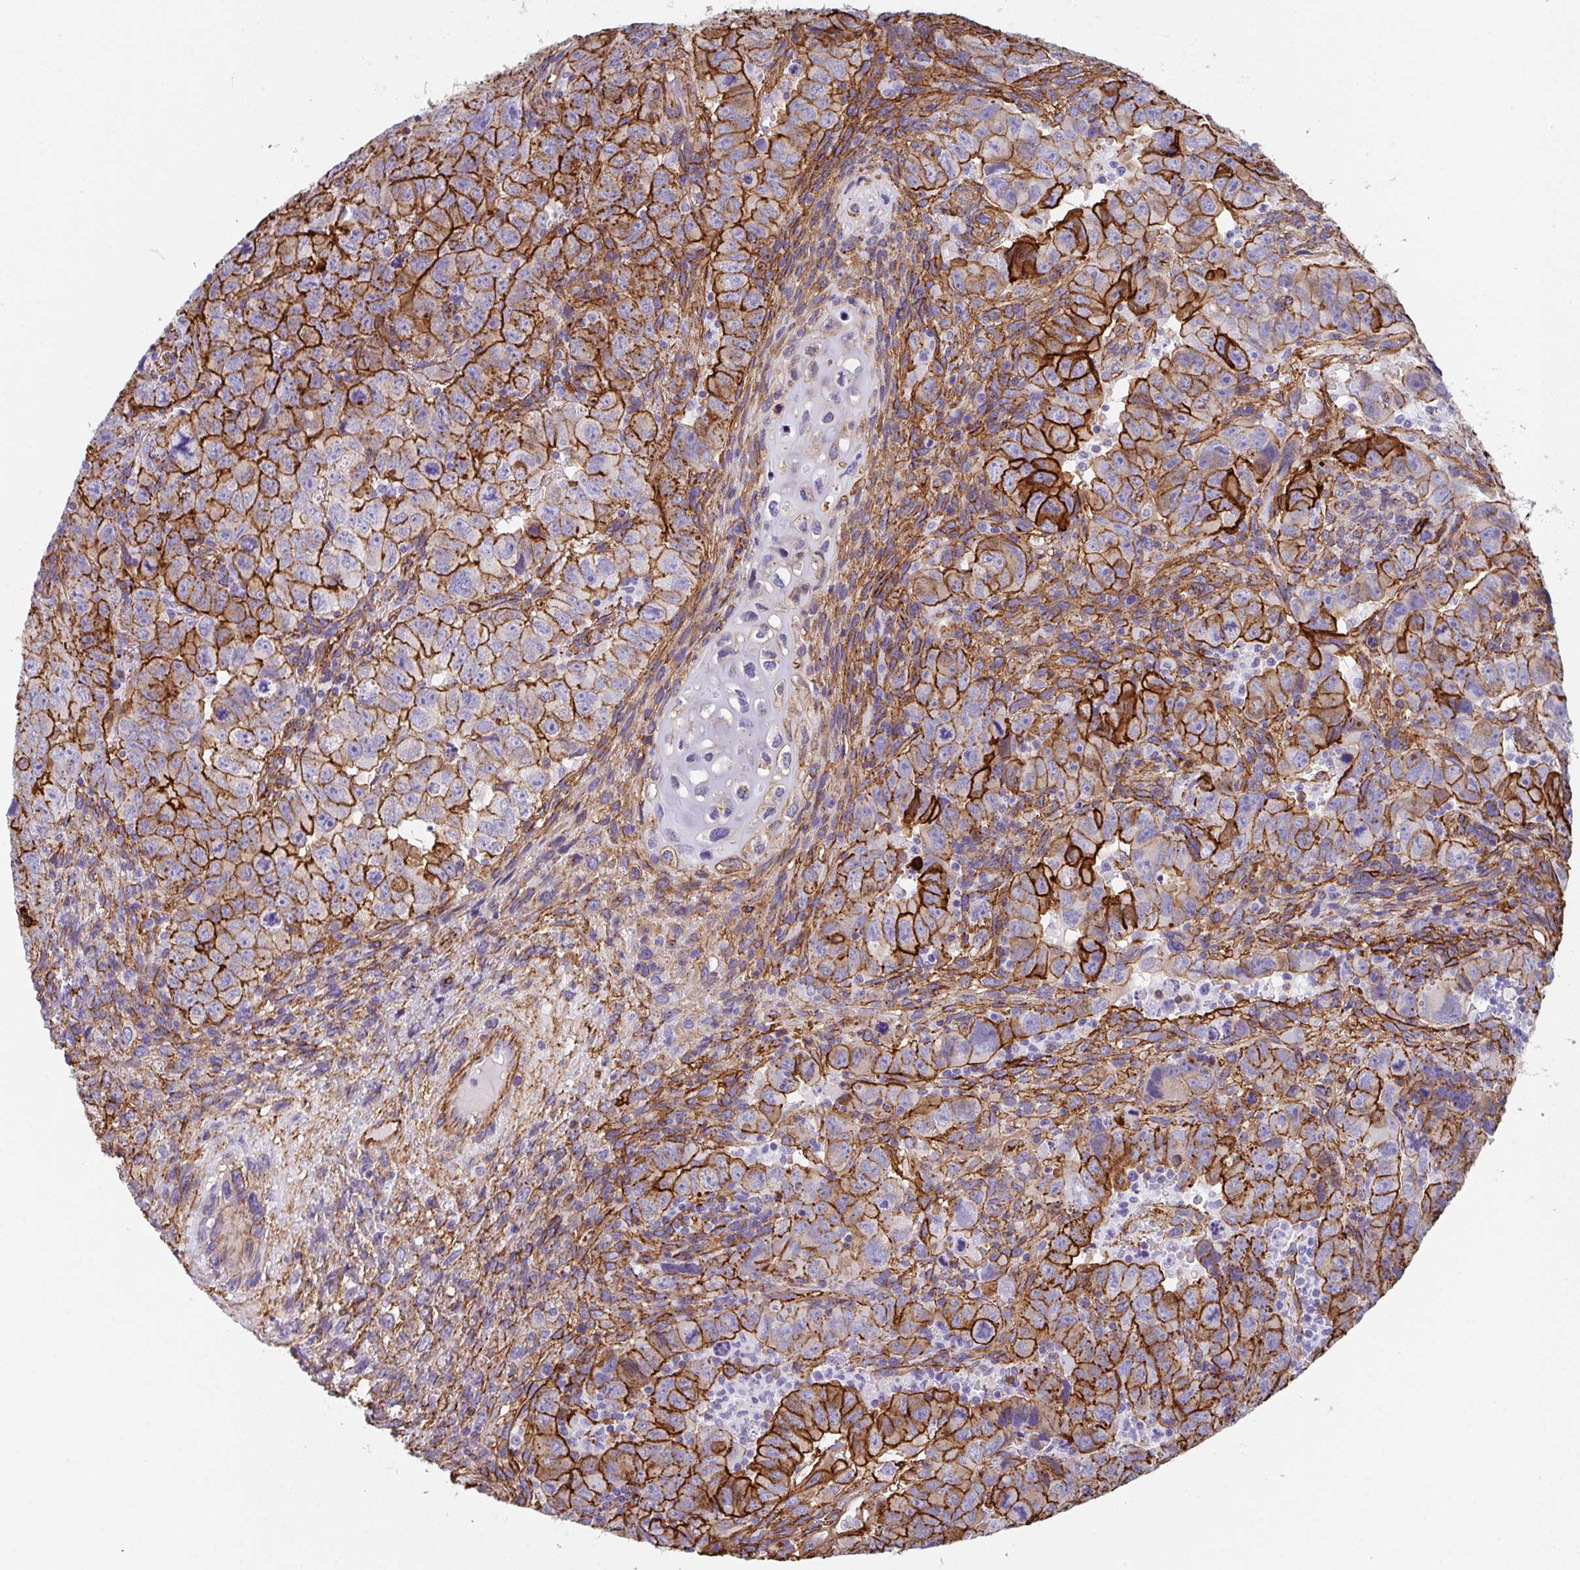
{"staining": {"intensity": "strong", "quantity": "25%-75%", "location": "cytoplasmic/membranous"}, "tissue": "testis cancer", "cell_type": "Tumor cells", "image_type": "cancer", "snomed": [{"axis": "morphology", "description": "Carcinoma, Embryonal, NOS"}, {"axis": "topography", "description": "Testis"}], "caption": "An immunohistochemistry histopathology image of neoplastic tissue is shown. Protein staining in brown highlights strong cytoplasmic/membranous positivity in testis cancer within tumor cells.", "gene": "DBN1", "patient": {"sex": "male", "age": 24}}